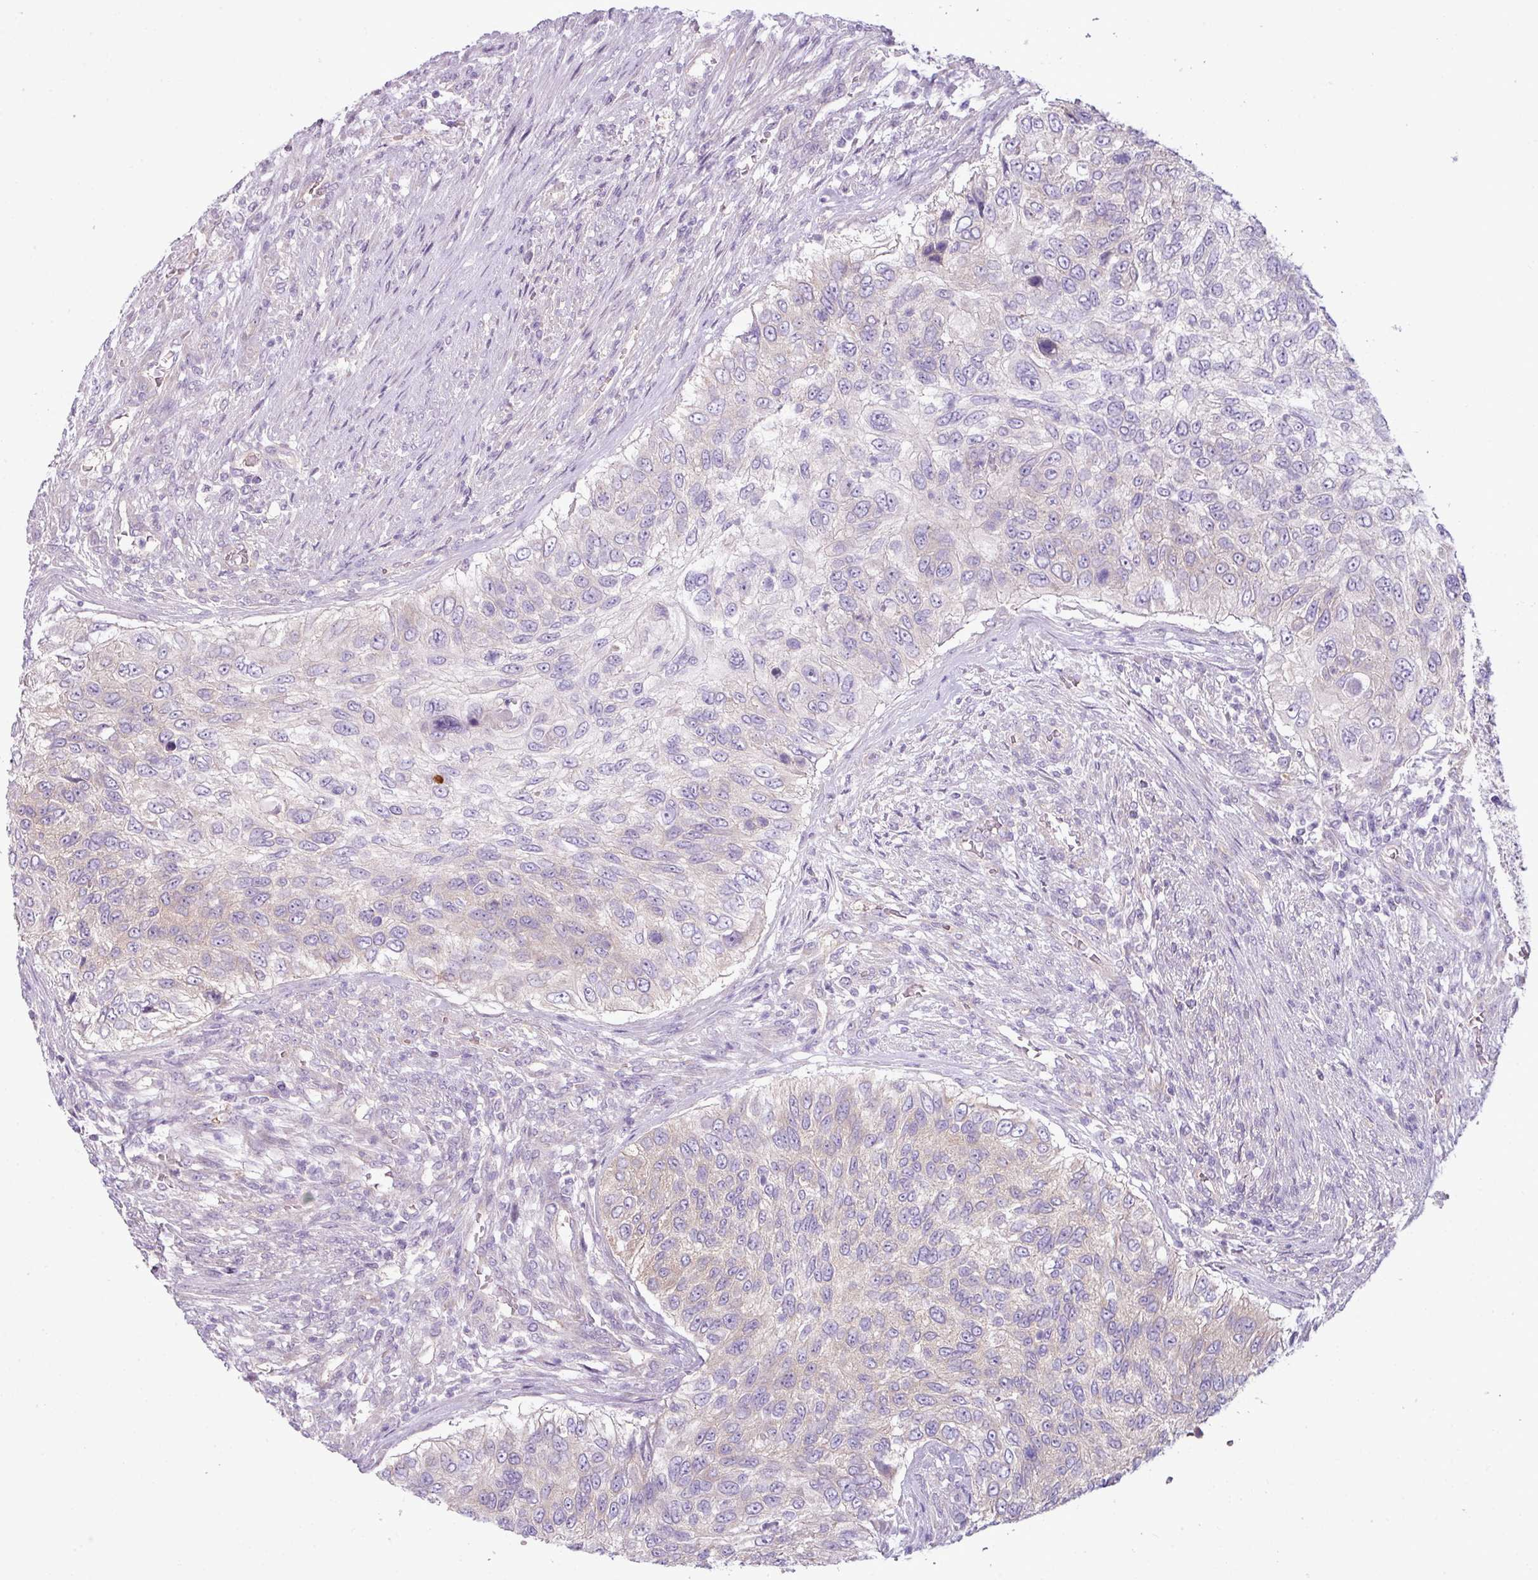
{"staining": {"intensity": "negative", "quantity": "none", "location": "none"}, "tissue": "urothelial cancer", "cell_type": "Tumor cells", "image_type": "cancer", "snomed": [{"axis": "morphology", "description": "Urothelial carcinoma, High grade"}, {"axis": "topography", "description": "Urinary bladder"}], "caption": "There is no significant staining in tumor cells of urothelial cancer. (Brightfield microscopy of DAB (3,3'-diaminobenzidine) immunohistochemistry (IHC) at high magnification).", "gene": "CAMK2B", "patient": {"sex": "female", "age": 60}}